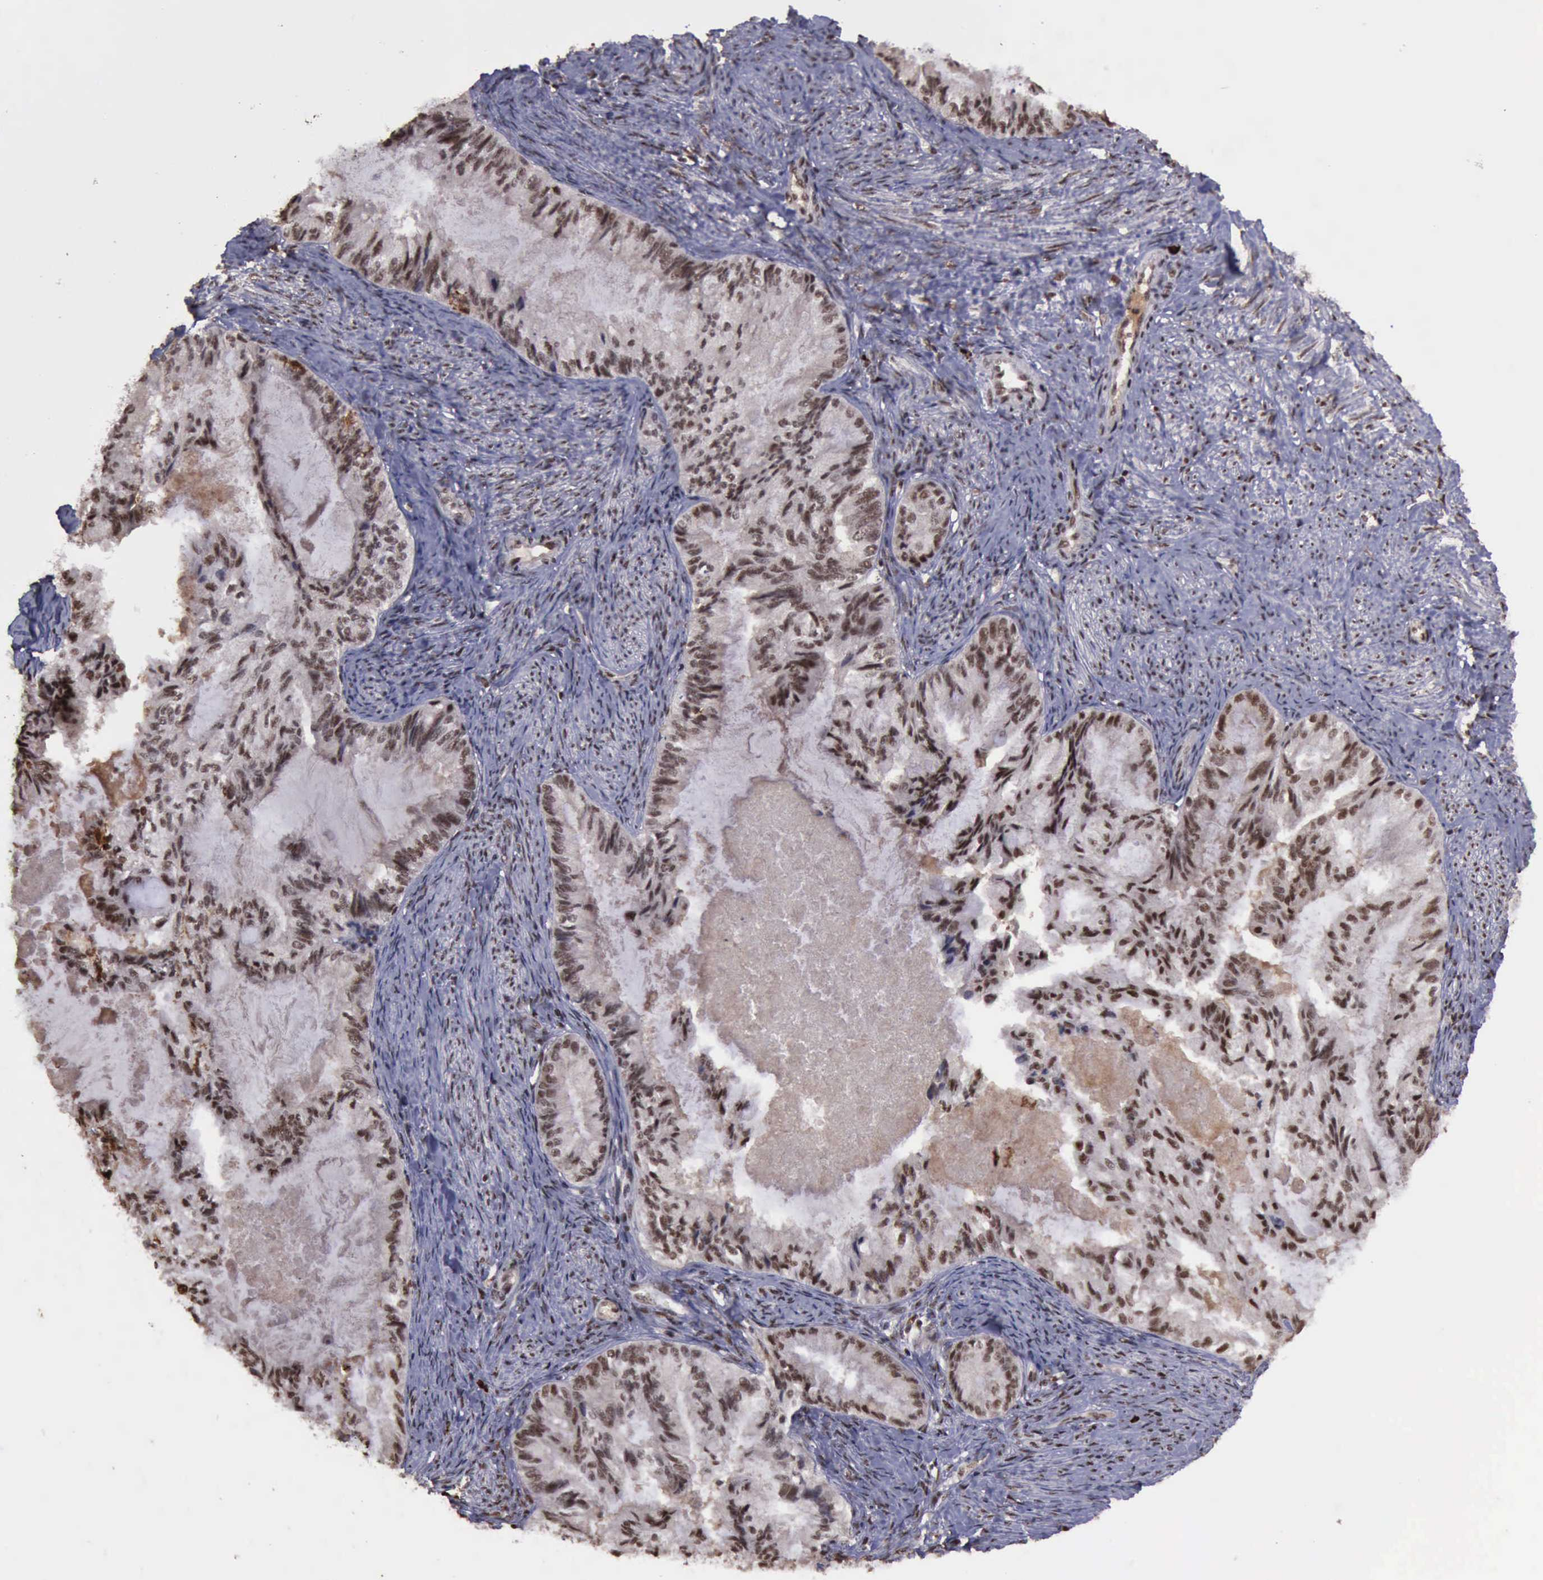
{"staining": {"intensity": "strong", "quantity": ">75%", "location": "cytoplasmic/membranous,nuclear"}, "tissue": "endometrial cancer", "cell_type": "Tumor cells", "image_type": "cancer", "snomed": [{"axis": "morphology", "description": "Adenocarcinoma, NOS"}, {"axis": "topography", "description": "Endometrium"}], "caption": "About >75% of tumor cells in endometrial cancer reveal strong cytoplasmic/membranous and nuclear protein positivity as visualized by brown immunohistochemical staining.", "gene": "TRMT2A", "patient": {"sex": "female", "age": 86}}